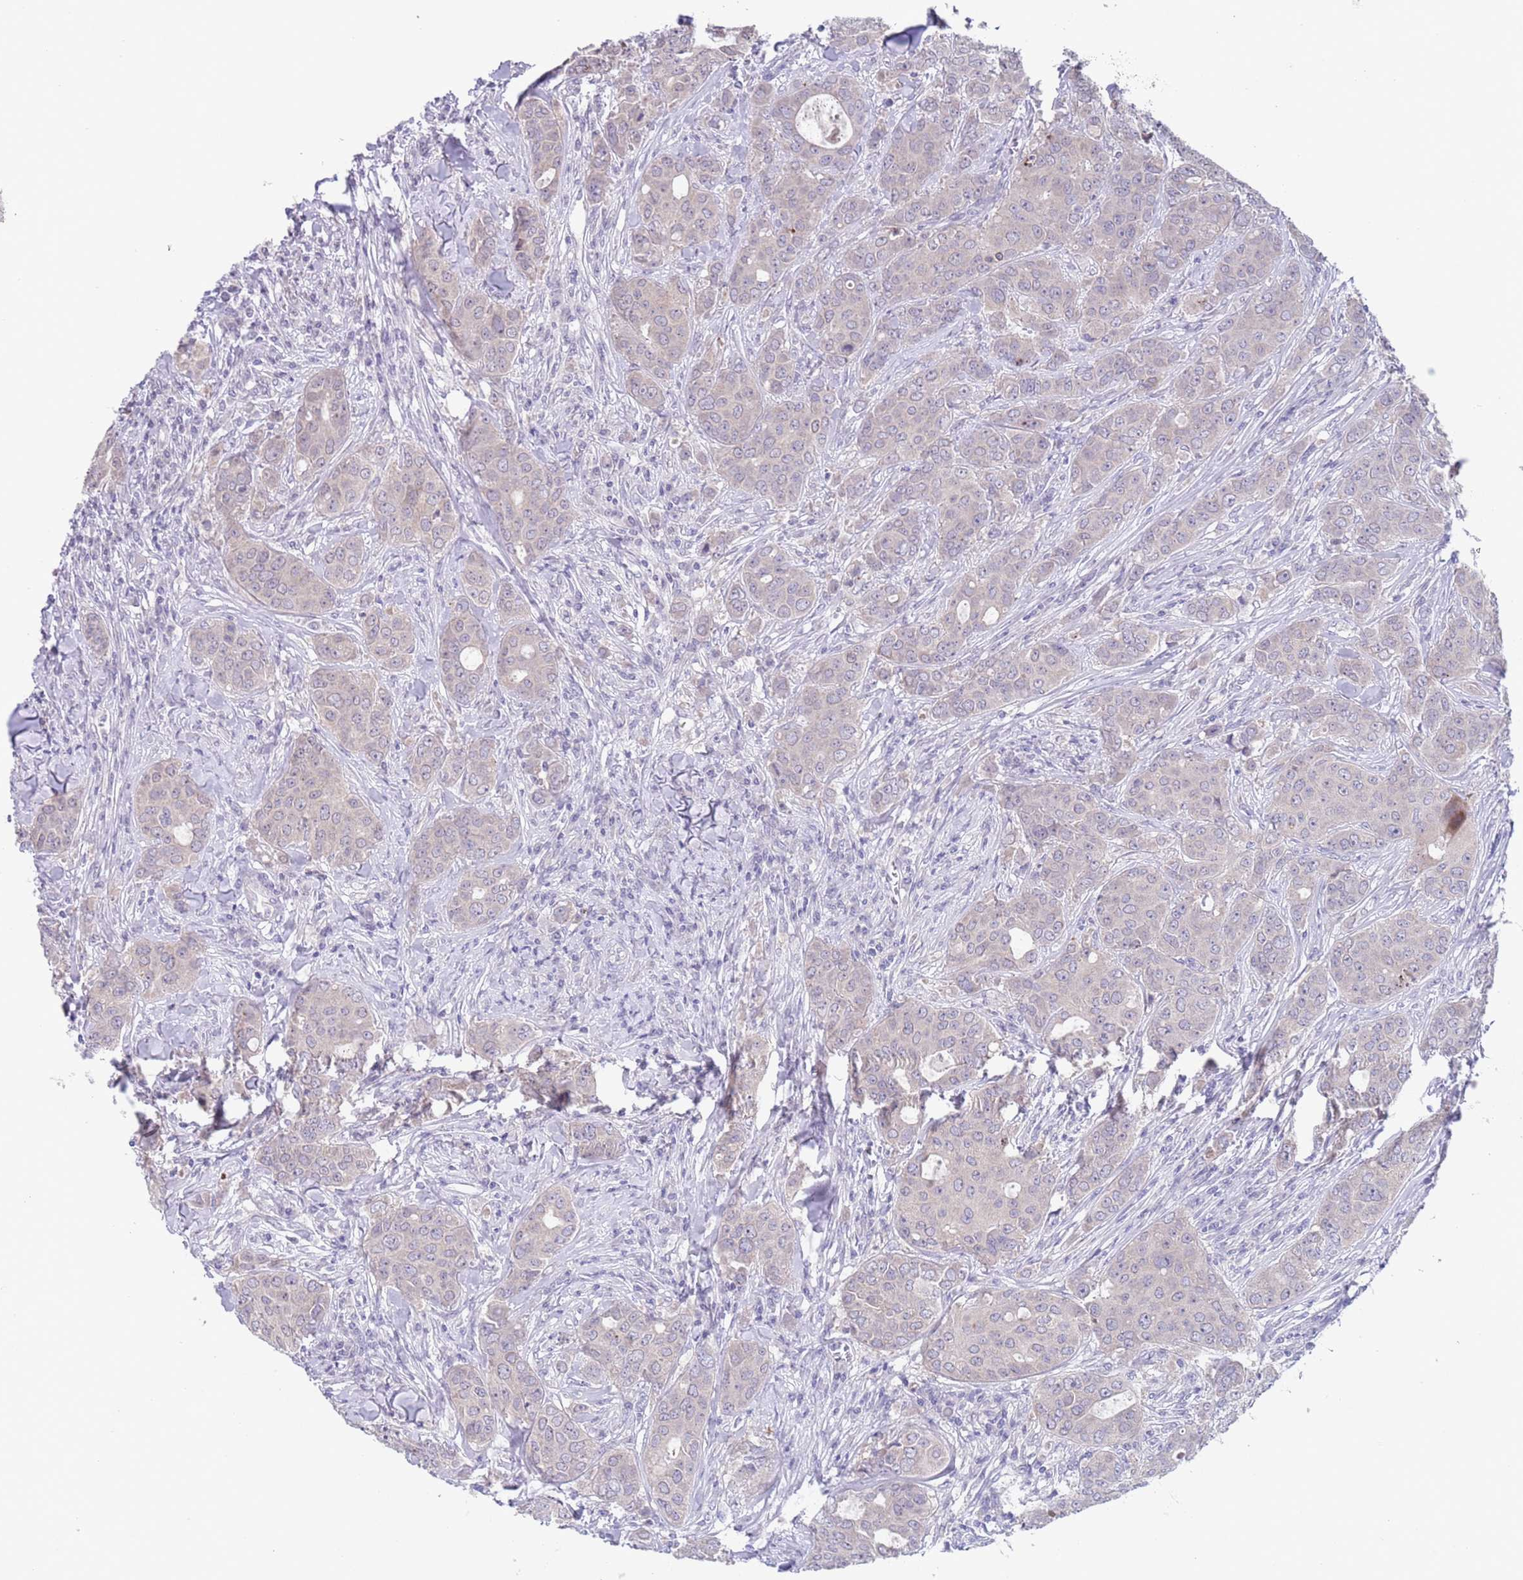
{"staining": {"intensity": "negative", "quantity": "none", "location": "none"}, "tissue": "breast cancer", "cell_type": "Tumor cells", "image_type": "cancer", "snomed": [{"axis": "morphology", "description": "Duct carcinoma"}, {"axis": "topography", "description": "Breast"}], "caption": "Protein analysis of intraductal carcinoma (breast) reveals no significant staining in tumor cells. The staining is performed using DAB (3,3'-diaminobenzidine) brown chromogen with nuclei counter-stained in using hematoxylin.", "gene": "SPIRE2", "patient": {"sex": "female", "age": 43}}